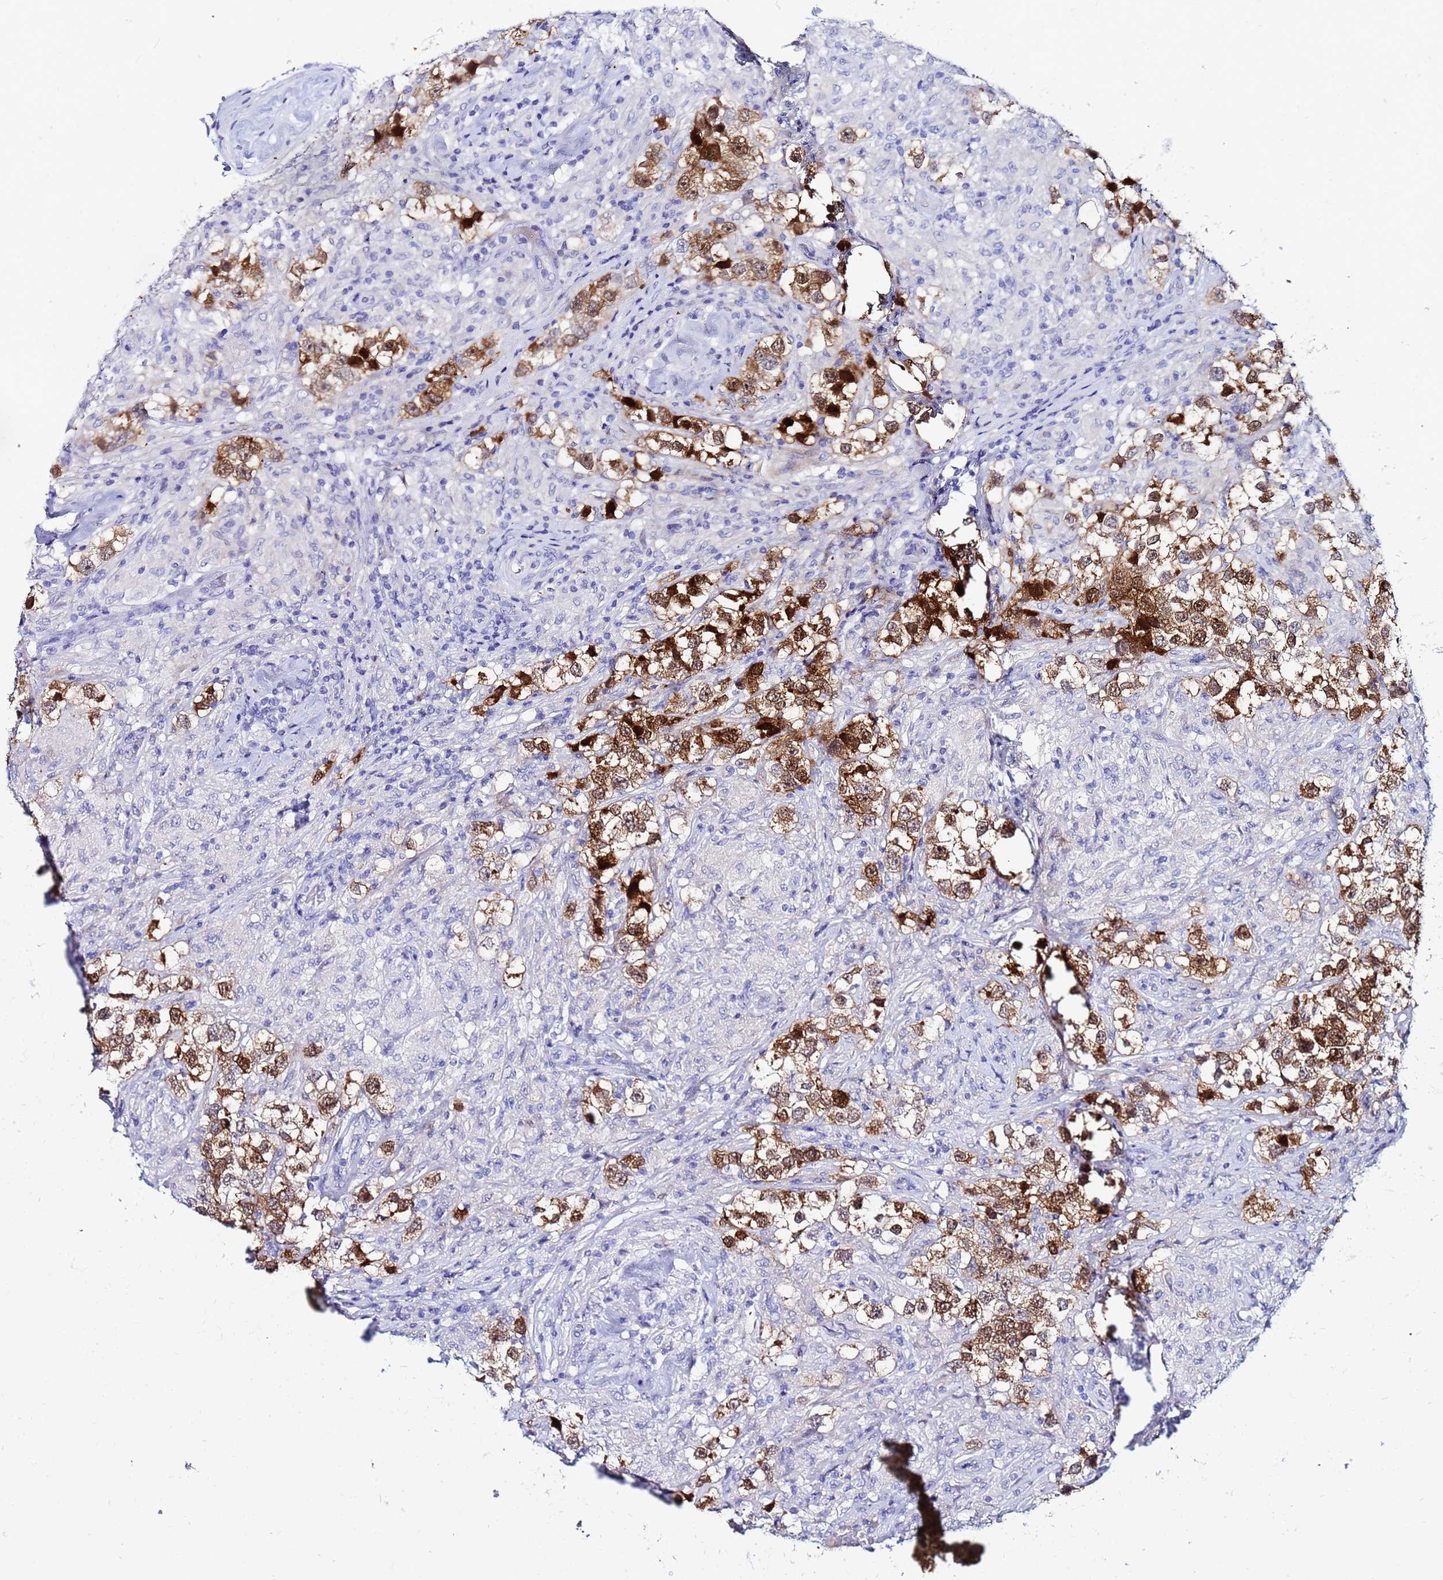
{"staining": {"intensity": "strong", "quantity": ">75%", "location": "cytoplasmic/membranous,nuclear"}, "tissue": "testis cancer", "cell_type": "Tumor cells", "image_type": "cancer", "snomed": [{"axis": "morphology", "description": "Seminoma, NOS"}, {"axis": "topography", "description": "Testis"}], "caption": "A high-resolution photomicrograph shows immunohistochemistry staining of testis cancer, which exhibits strong cytoplasmic/membranous and nuclear staining in approximately >75% of tumor cells.", "gene": "PPP1R14C", "patient": {"sex": "male", "age": 46}}